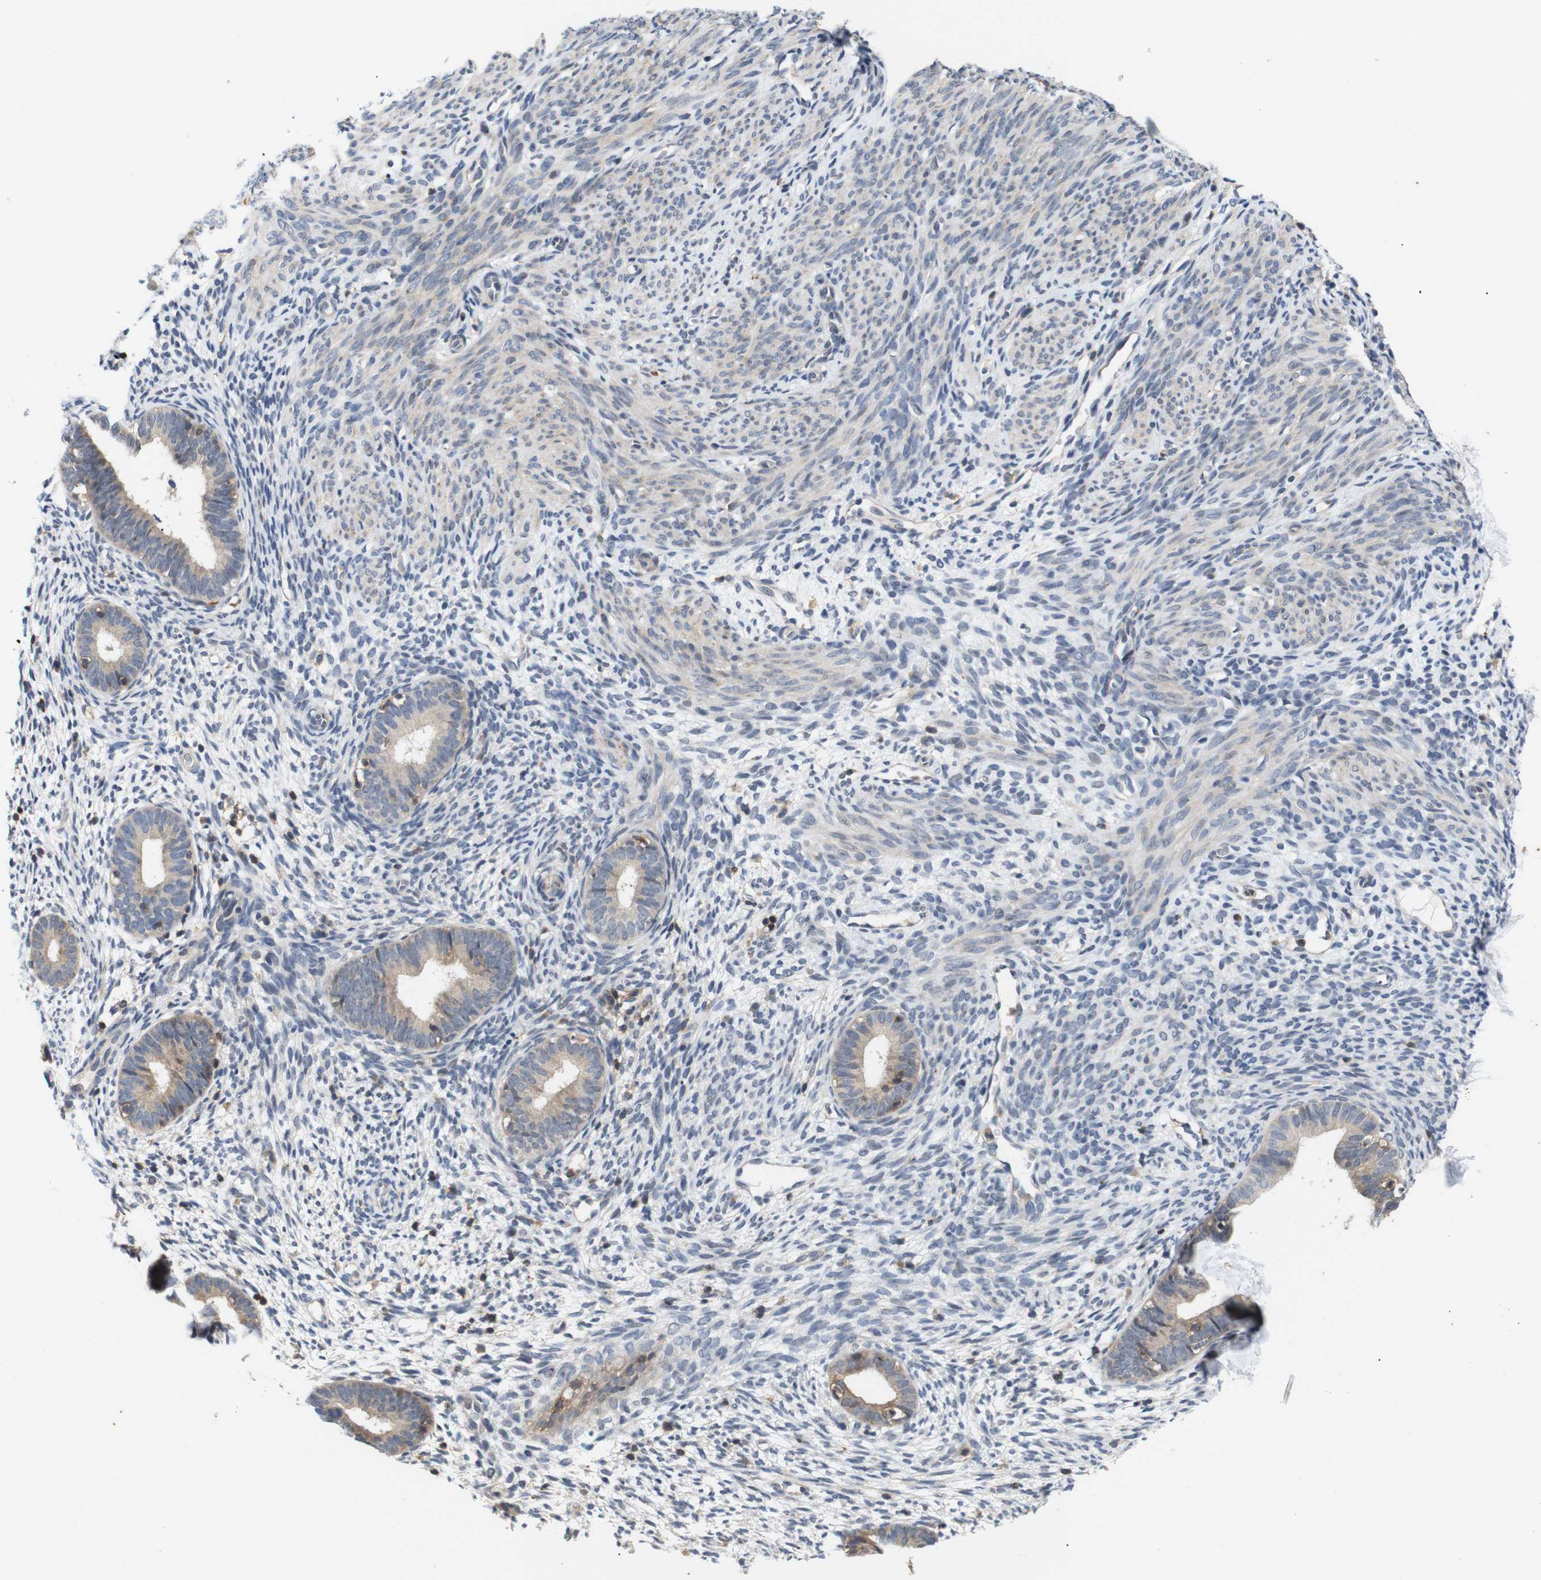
{"staining": {"intensity": "negative", "quantity": "none", "location": "none"}, "tissue": "endometrium", "cell_type": "Cells in endometrial stroma", "image_type": "normal", "snomed": [{"axis": "morphology", "description": "Normal tissue, NOS"}, {"axis": "morphology", "description": "Adenocarcinoma, NOS"}, {"axis": "topography", "description": "Endometrium"}, {"axis": "topography", "description": "Ovary"}], "caption": "IHC of unremarkable endometrium exhibits no expression in cells in endometrial stroma. (DAB (3,3'-diaminobenzidine) immunohistochemistry with hematoxylin counter stain).", "gene": "BRWD3", "patient": {"sex": "female", "age": 68}}